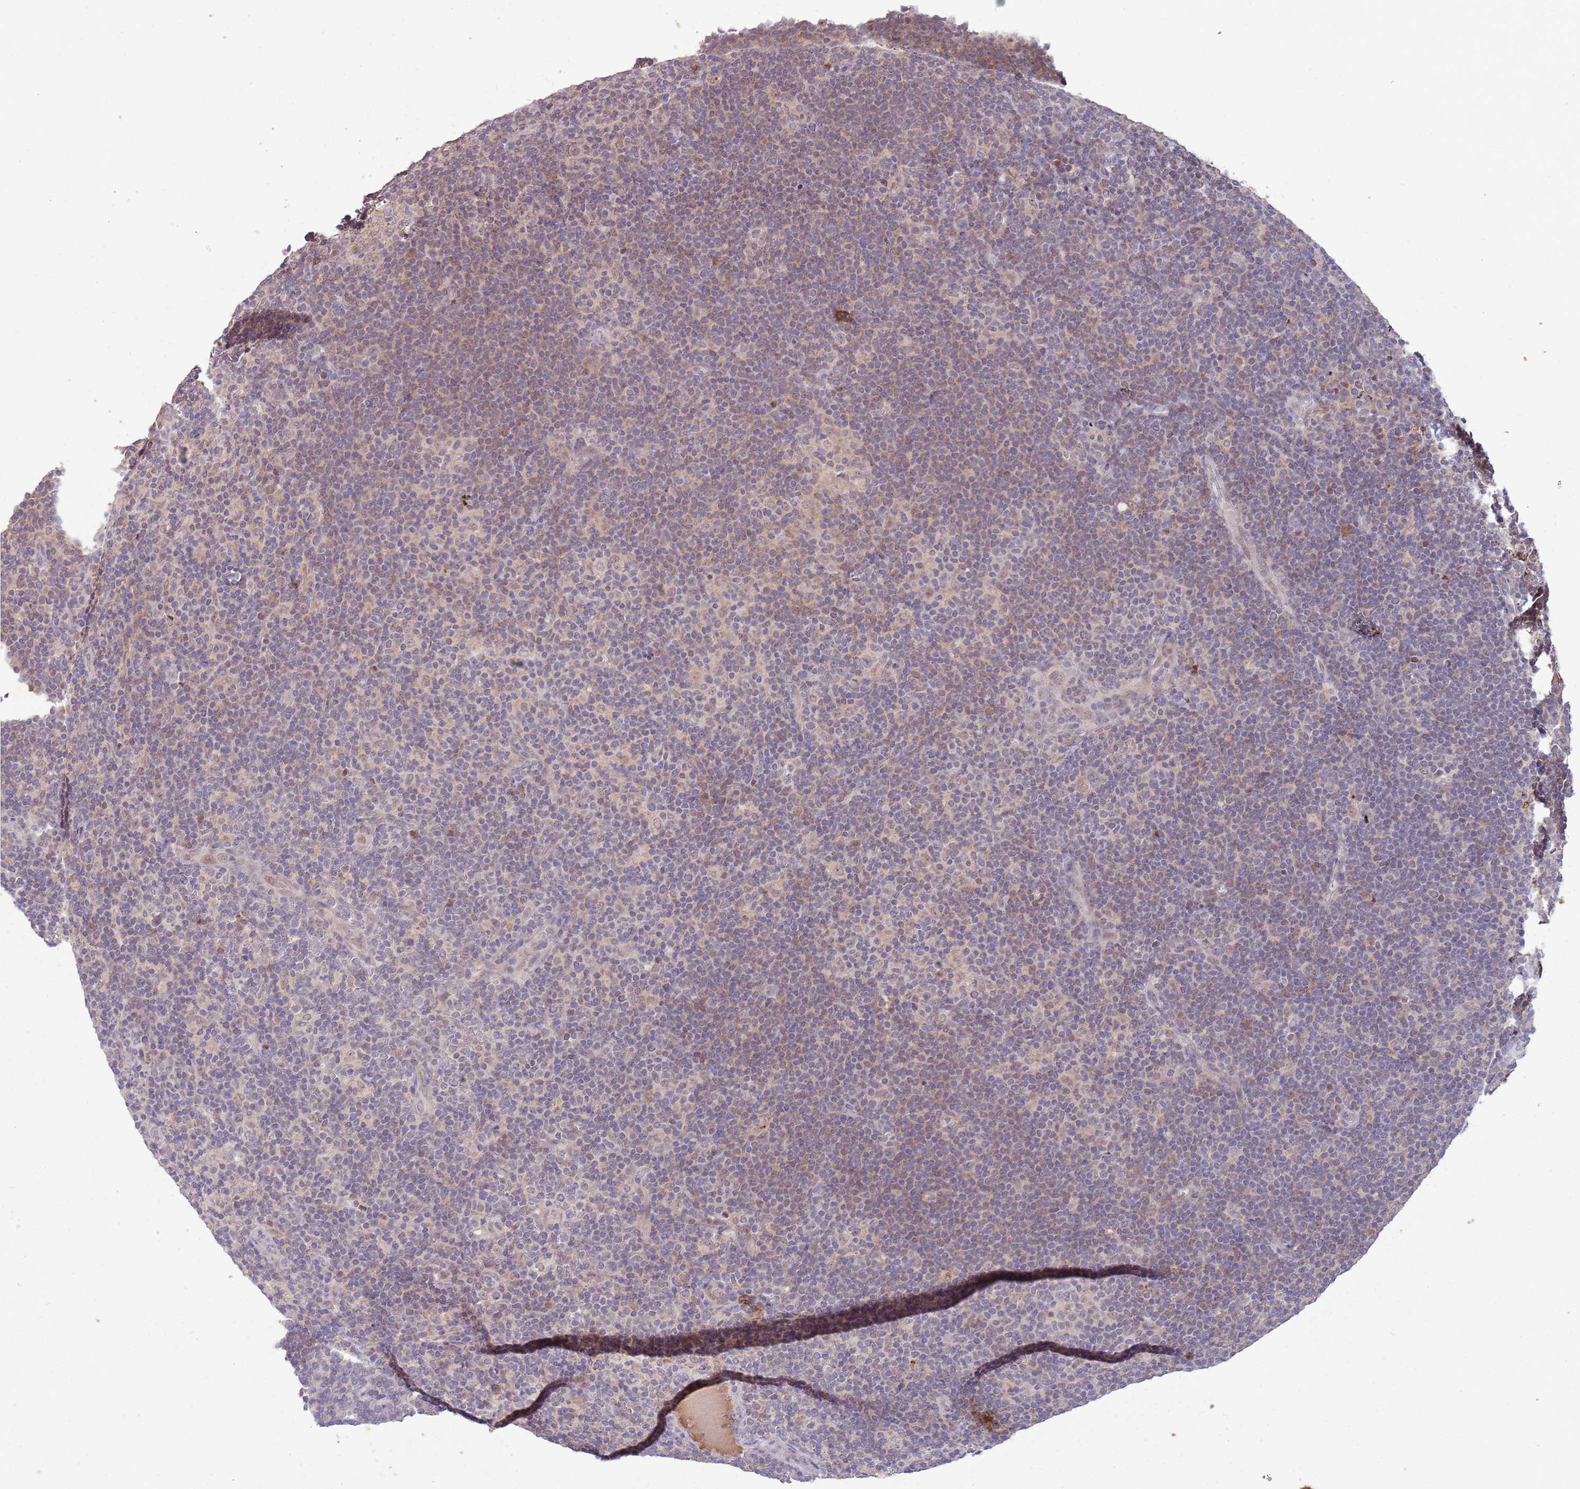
{"staining": {"intensity": "weak", "quantity": "<25%", "location": "cytoplasmic/membranous,nuclear"}, "tissue": "lymphoma", "cell_type": "Tumor cells", "image_type": "cancer", "snomed": [{"axis": "morphology", "description": "Hodgkin's disease, NOS"}, {"axis": "topography", "description": "Lymph node"}], "caption": "This is an immunohistochemistry micrograph of human lymphoma. There is no expression in tumor cells.", "gene": "NBPF6", "patient": {"sex": "female", "age": 57}}